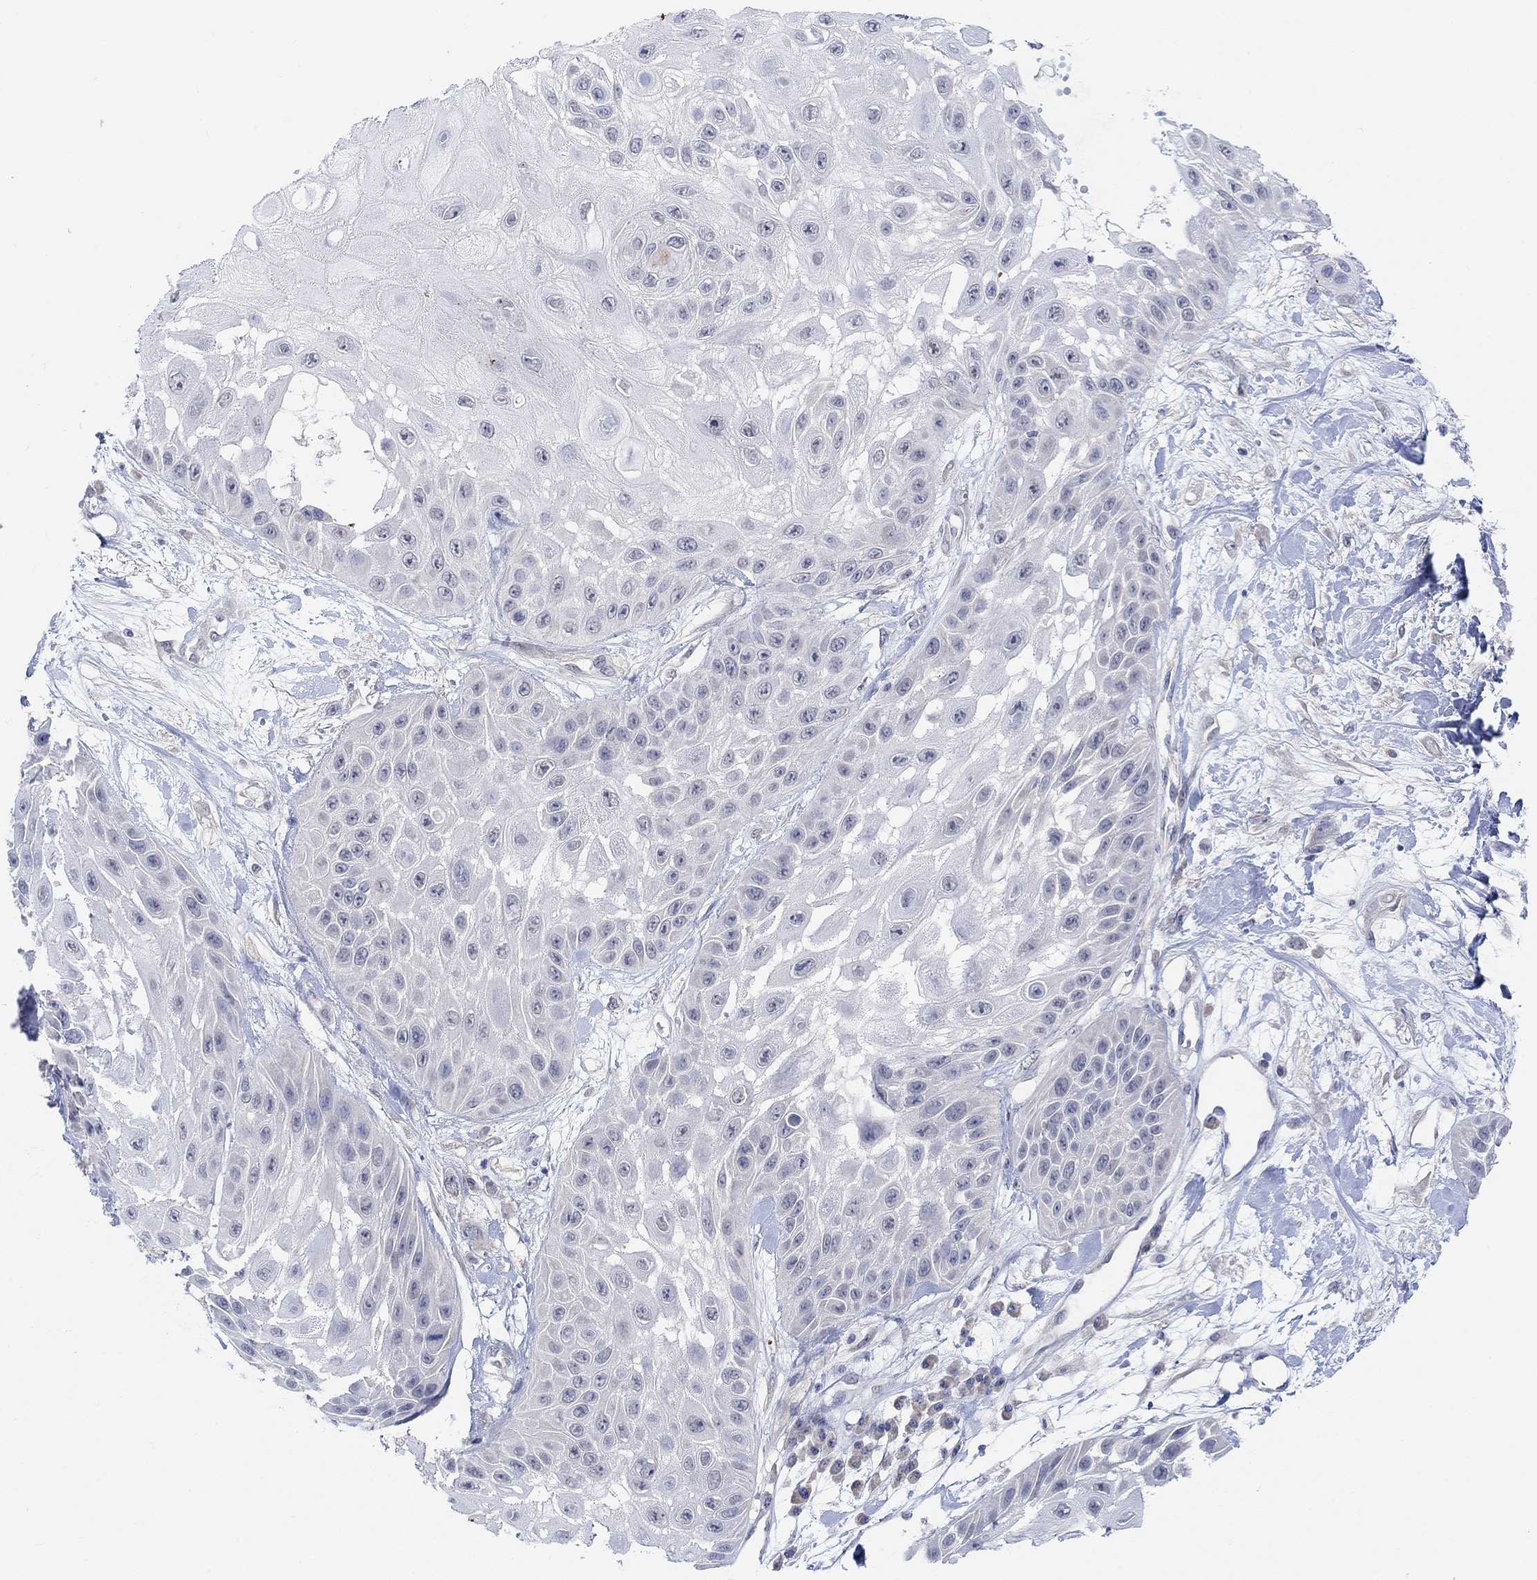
{"staining": {"intensity": "negative", "quantity": "none", "location": "none"}, "tissue": "skin cancer", "cell_type": "Tumor cells", "image_type": "cancer", "snomed": [{"axis": "morphology", "description": "Normal tissue, NOS"}, {"axis": "morphology", "description": "Squamous cell carcinoma, NOS"}, {"axis": "topography", "description": "Skin"}], "caption": "Tumor cells are negative for brown protein staining in skin squamous cell carcinoma.", "gene": "RIMS1", "patient": {"sex": "male", "age": 79}}